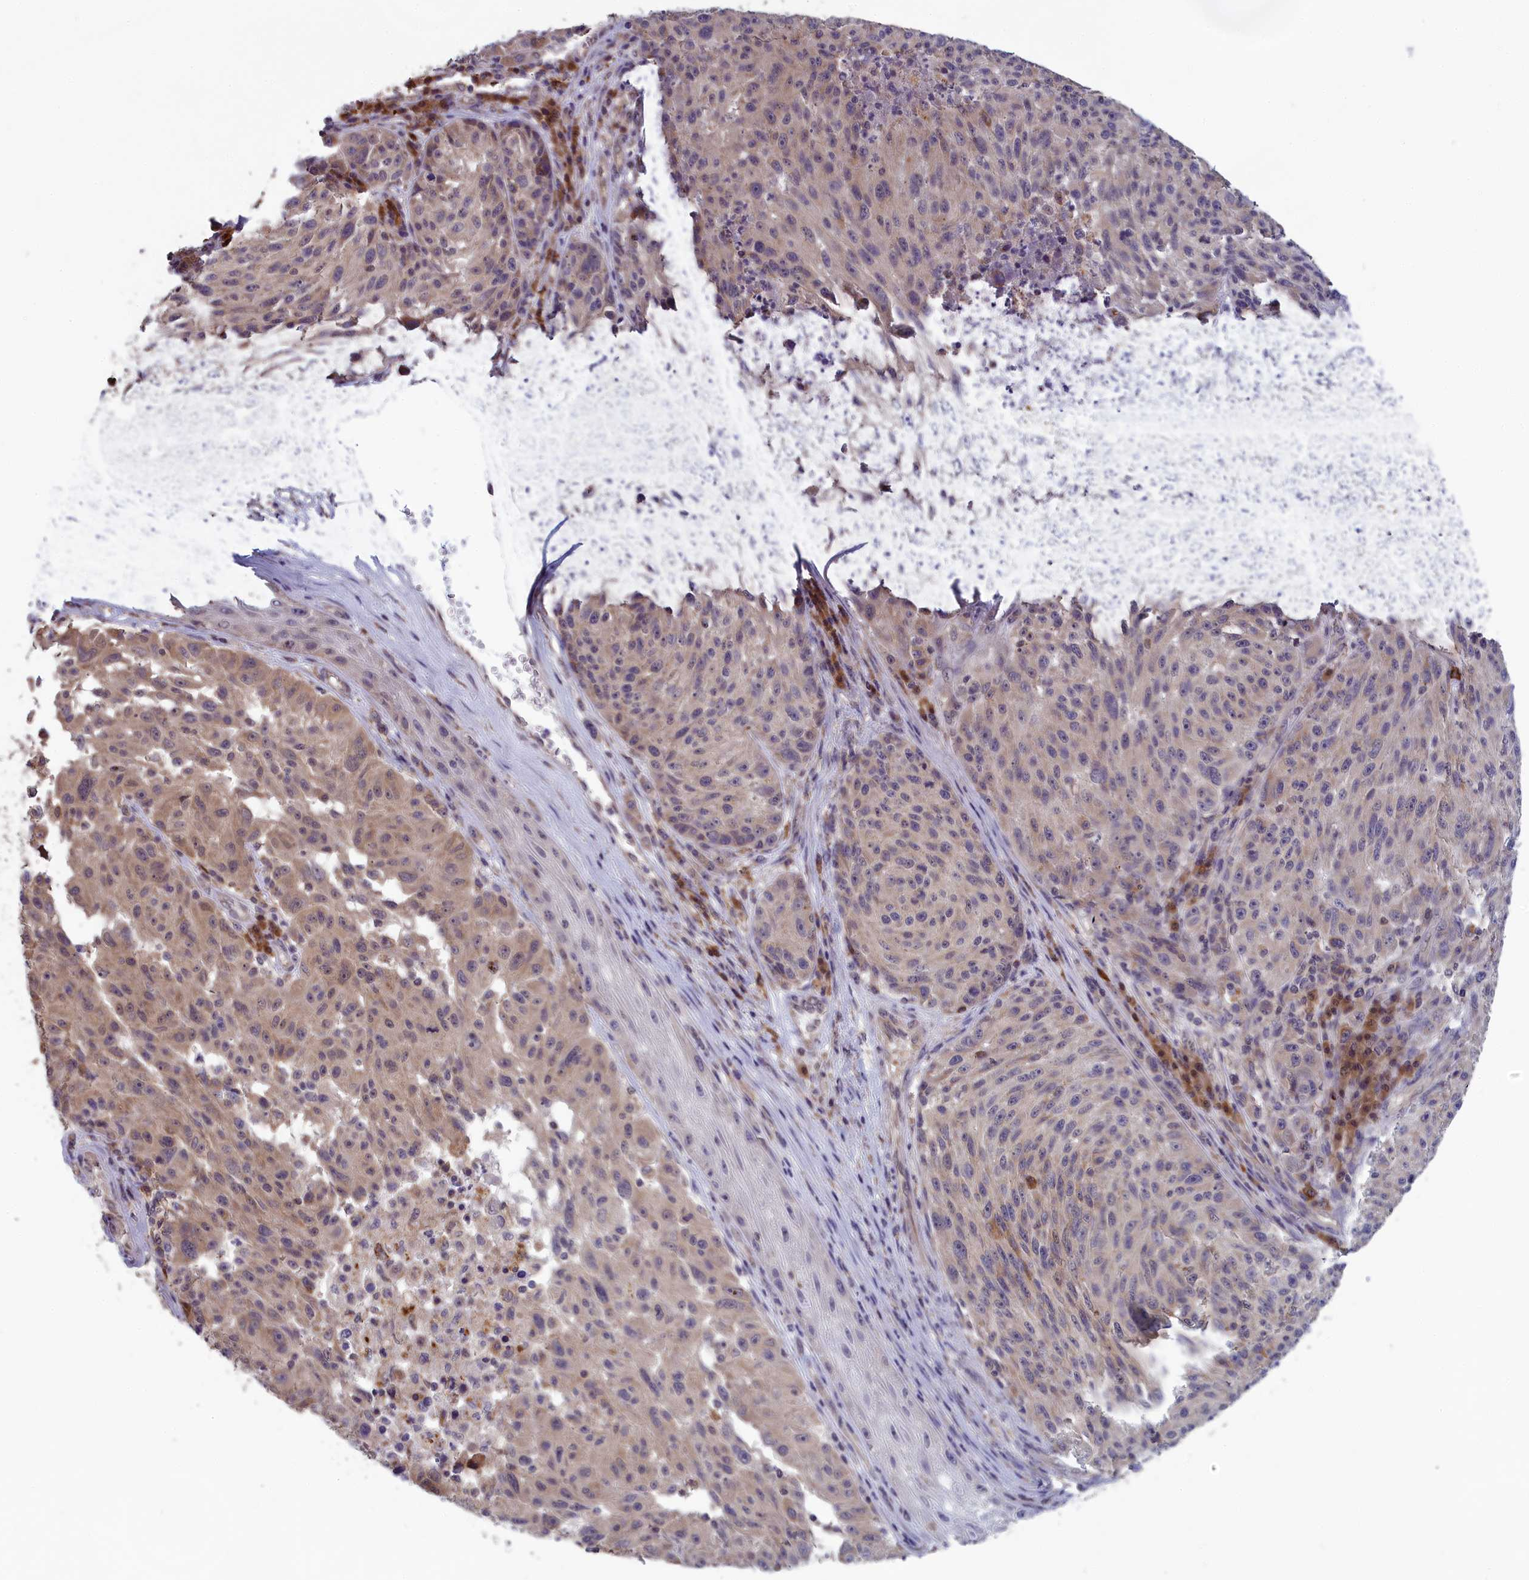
{"staining": {"intensity": "weak", "quantity": "<25%", "location": "cytoplasmic/membranous"}, "tissue": "melanoma", "cell_type": "Tumor cells", "image_type": "cancer", "snomed": [{"axis": "morphology", "description": "Malignant melanoma, NOS"}, {"axis": "topography", "description": "Skin"}], "caption": "This is an immunohistochemistry micrograph of melanoma. There is no positivity in tumor cells.", "gene": "MRI1", "patient": {"sex": "male", "age": 53}}